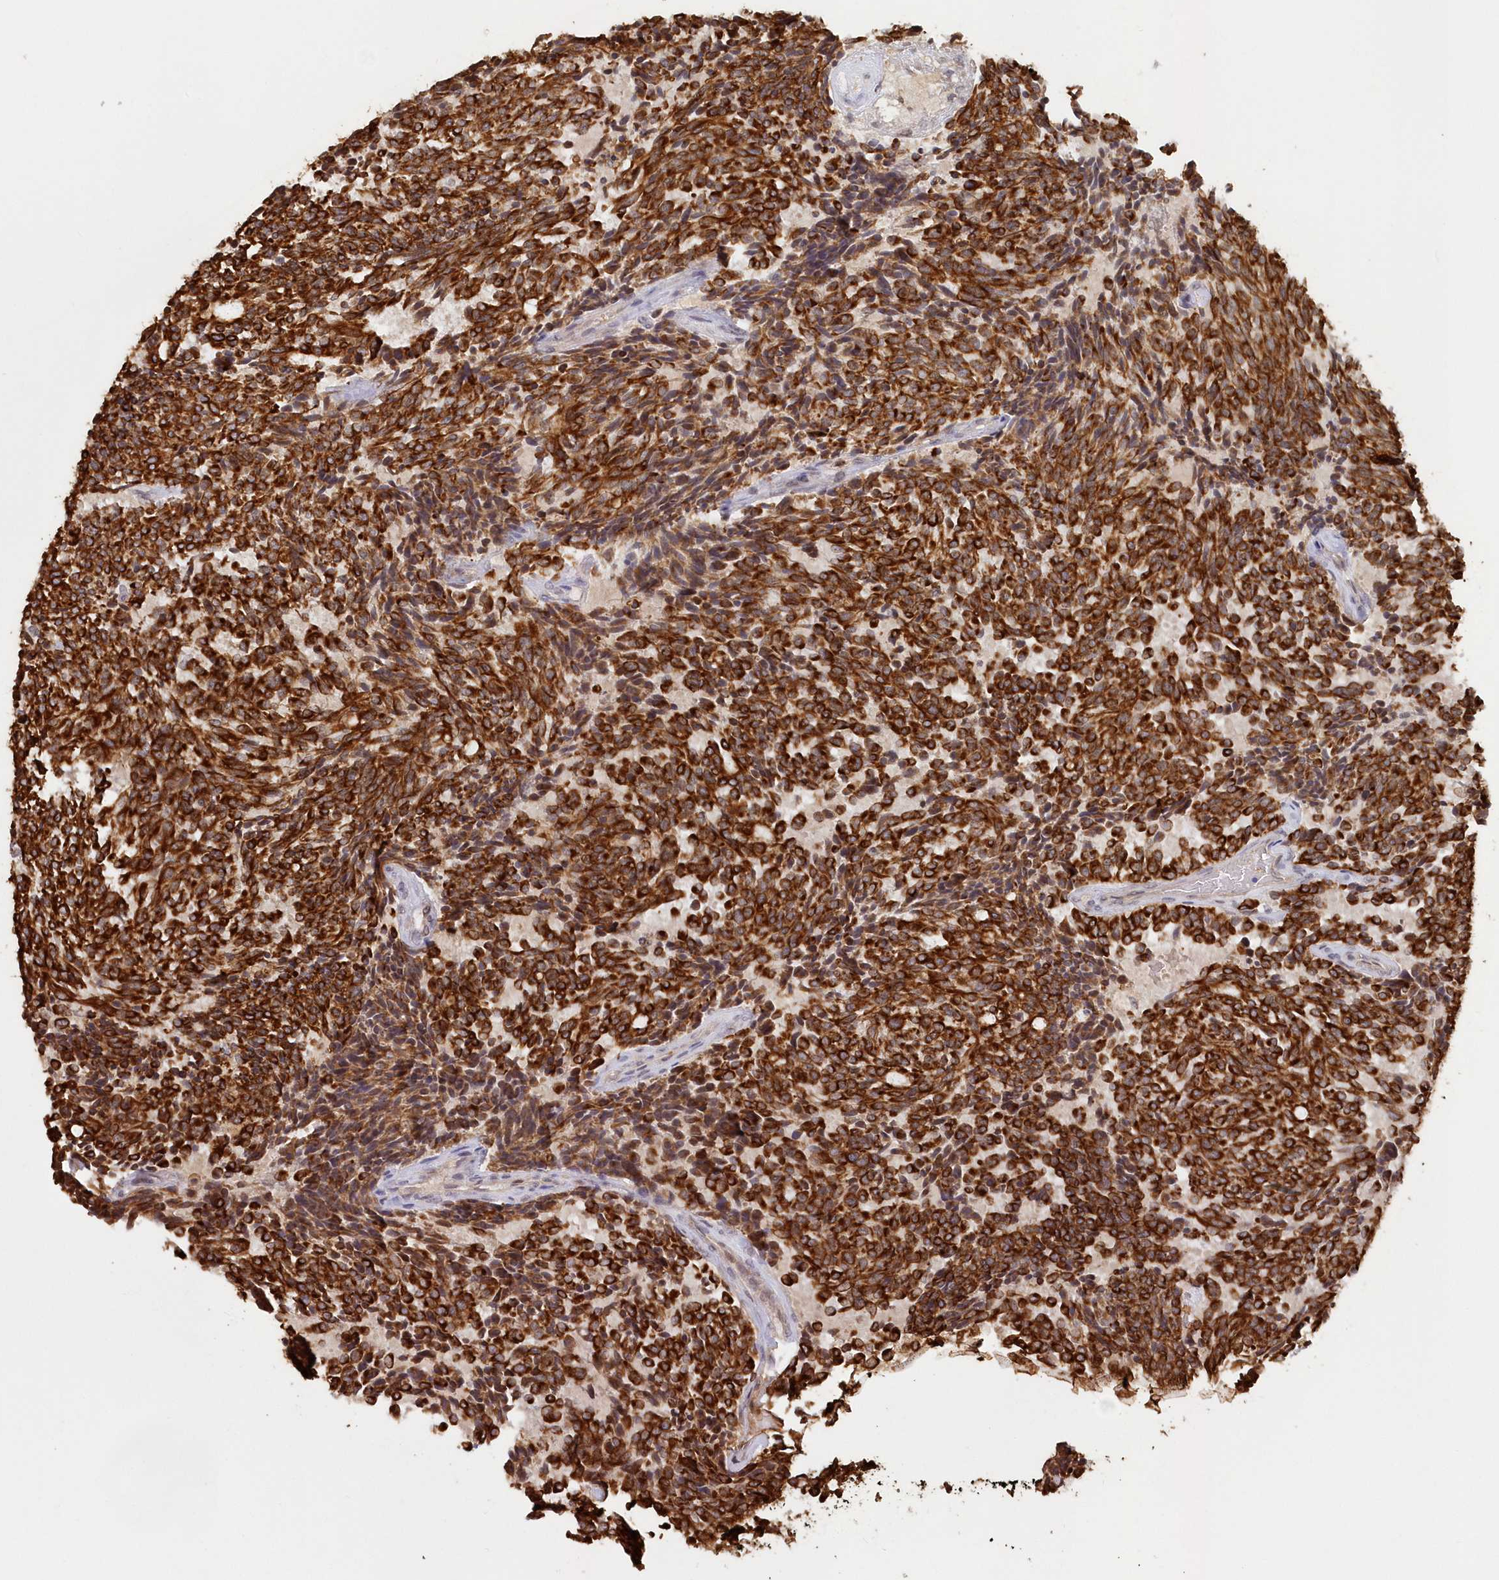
{"staining": {"intensity": "strong", "quantity": ">75%", "location": "cytoplasmic/membranous"}, "tissue": "carcinoid", "cell_type": "Tumor cells", "image_type": "cancer", "snomed": [{"axis": "morphology", "description": "Carcinoid, malignant, NOS"}, {"axis": "topography", "description": "Pancreas"}], "caption": "About >75% of tumor cells in carcinoid reveal strong cytoplasmic/membranous protein positivity as visualized by brown immunohistochemical staining.", "gene": "SNED1", "patient": {"sex": "female", "age": 54}}